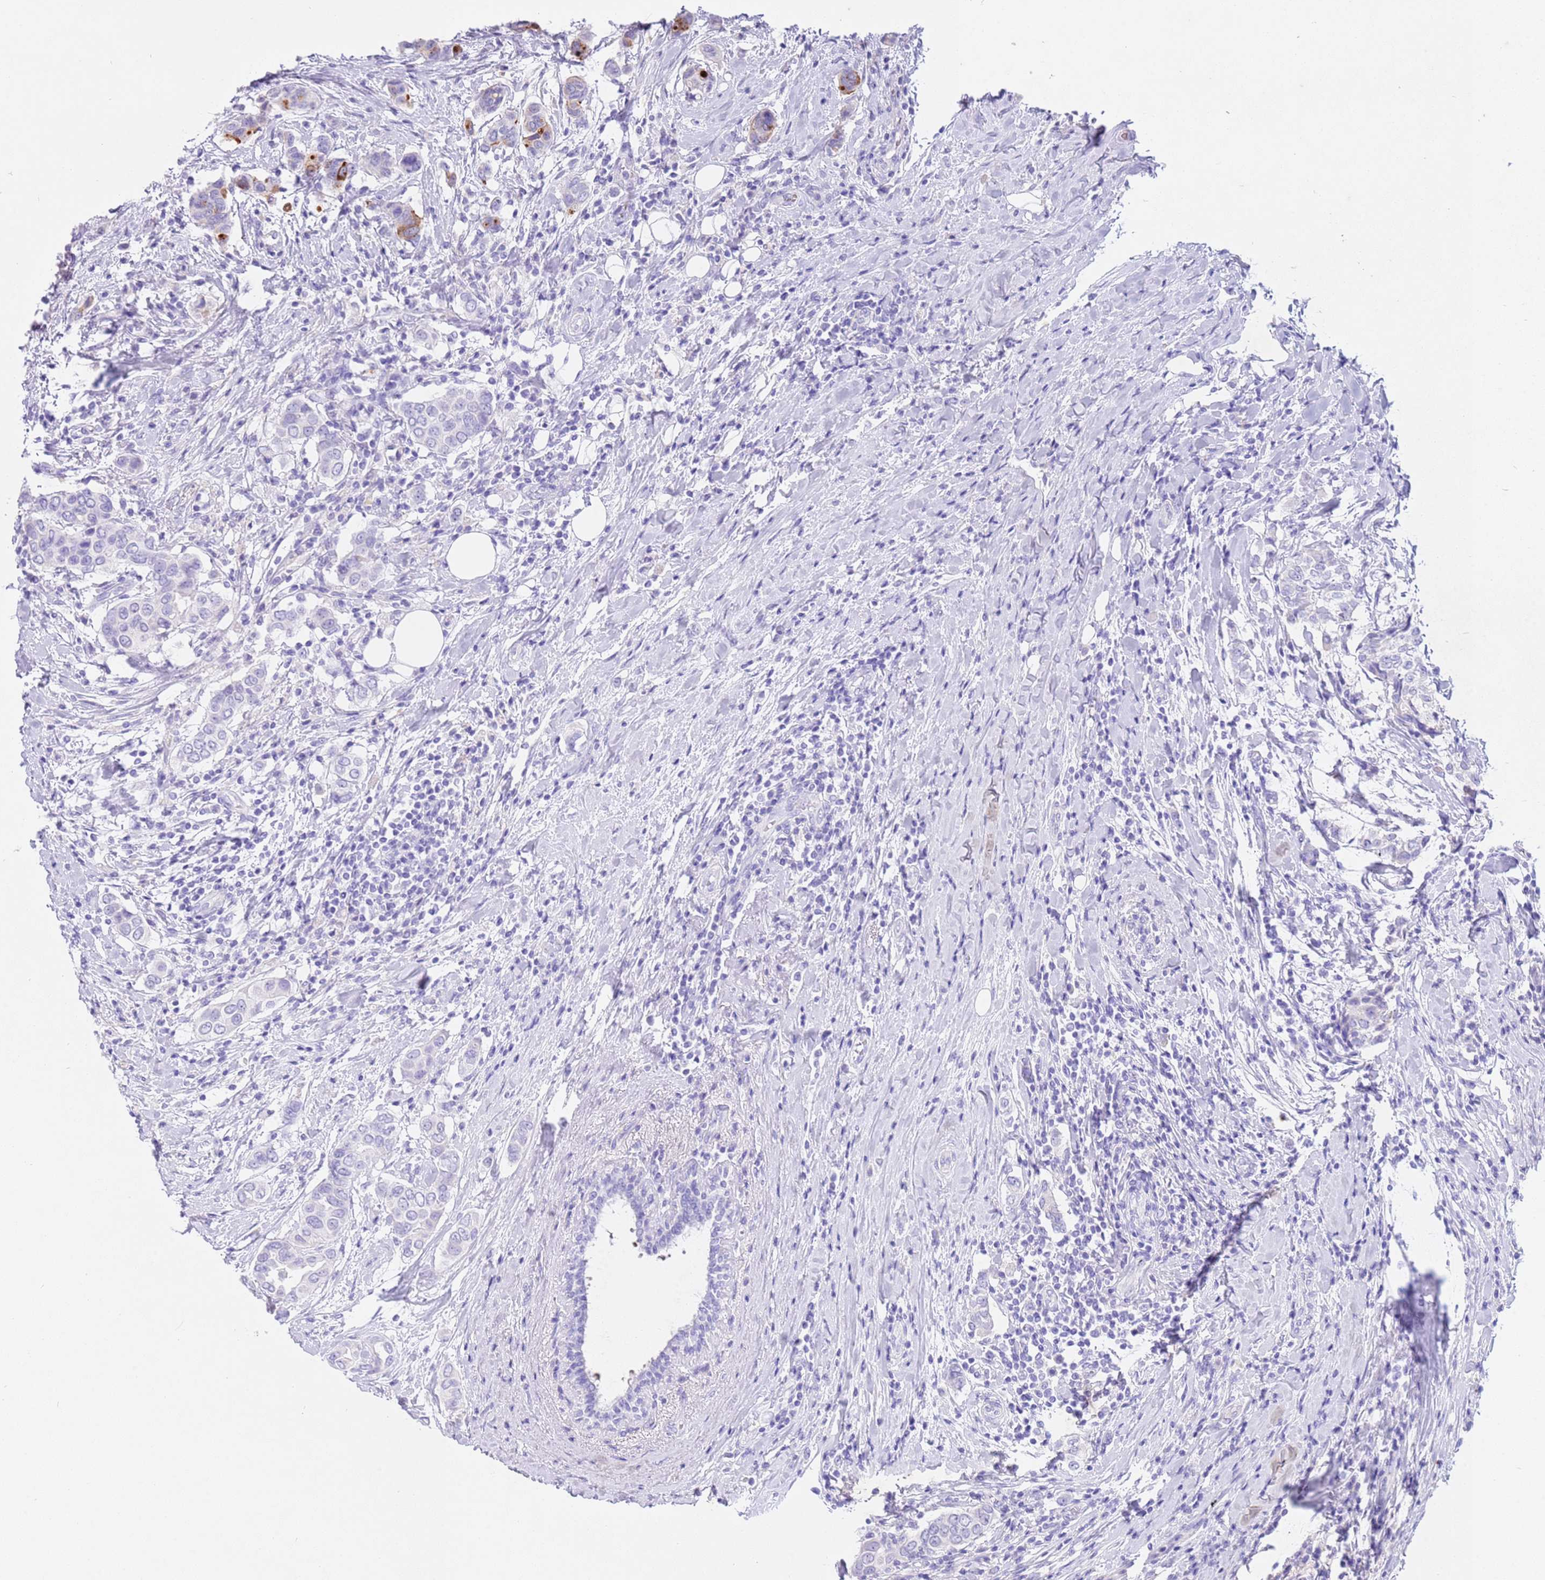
{"staining": {"intensity": "negative", "quantity": "none", "location": "none"}, "tissue": "breast cancer", "cell_type": "Tumor cells", "image_type": "cancer", "snomed": [{"axis": "morphology", "description": "Lobular carcinoma"}, {"axis": "topography", "description": "Breast"}], "caption": "DAB (3,3'-diaminobenzidine) immunohistochemical staining of breast cancer exhibits no significant positivity in tumor cells.", "gene": "CPB1", "patient": {"sex": "female", "age": 51}}